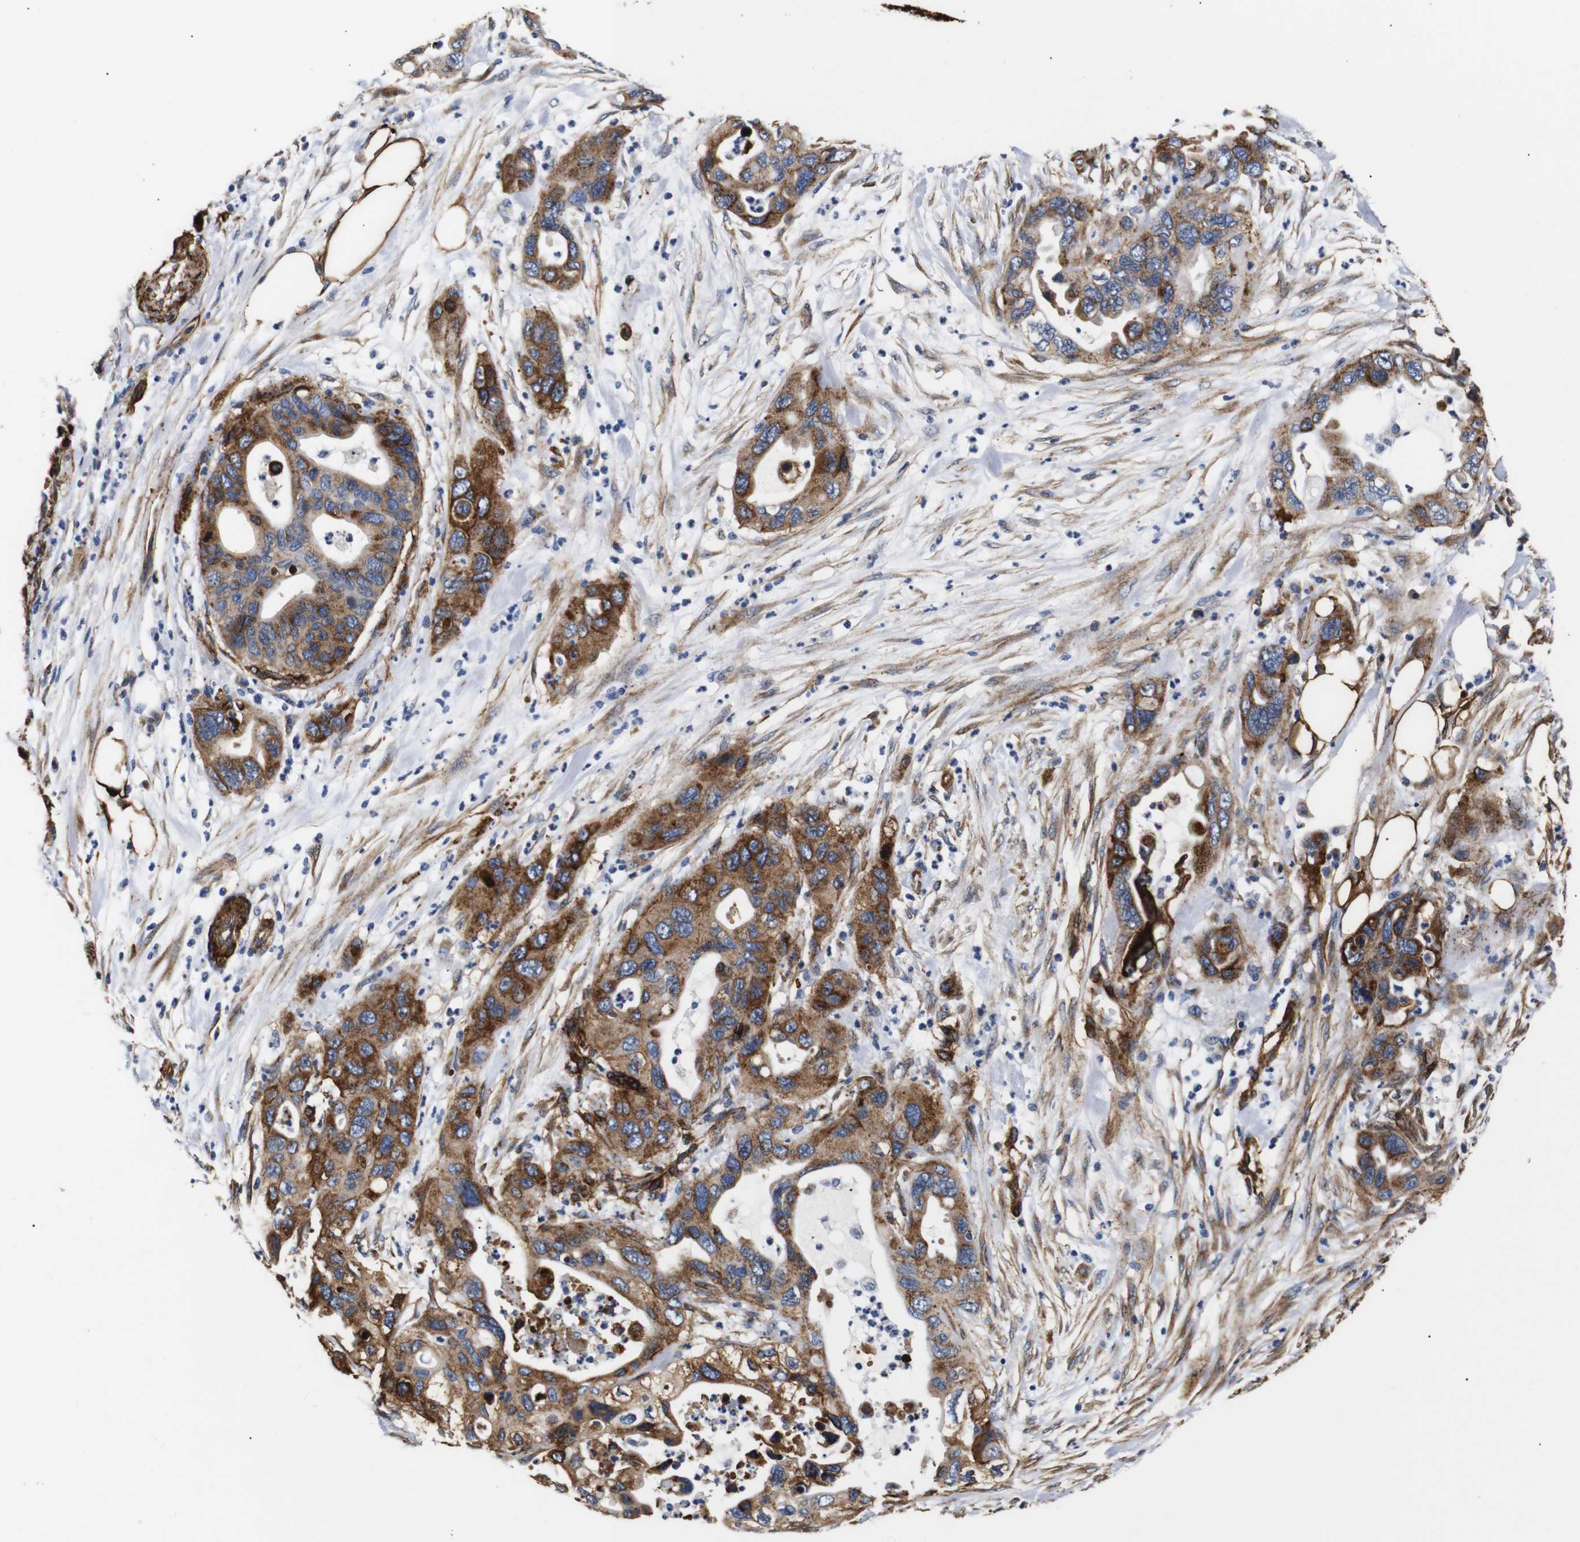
{"staining": {"intensity": "moderate", "quantity": ">75%", "location": "cytoplasmic/membranous"}, "tissue": "pancreatic cancer", "cell_type": "Tumor cells", "image_type": "cancer", "snomed": [{"axis": "morphology", "description": "Adenocarcinoma, NOS"}, {"axis": "topography", "description": "Pancreas"}], "caption": "Pancreatic cancer (adenocarcinoma) was stained to show a protein in brown. There is medium levels of moderate cytoplasmic/membranous expression in approximately >75% of tumor cells.", "gene": "CAV2", "patient": {"sex": "female", "age": 71}}